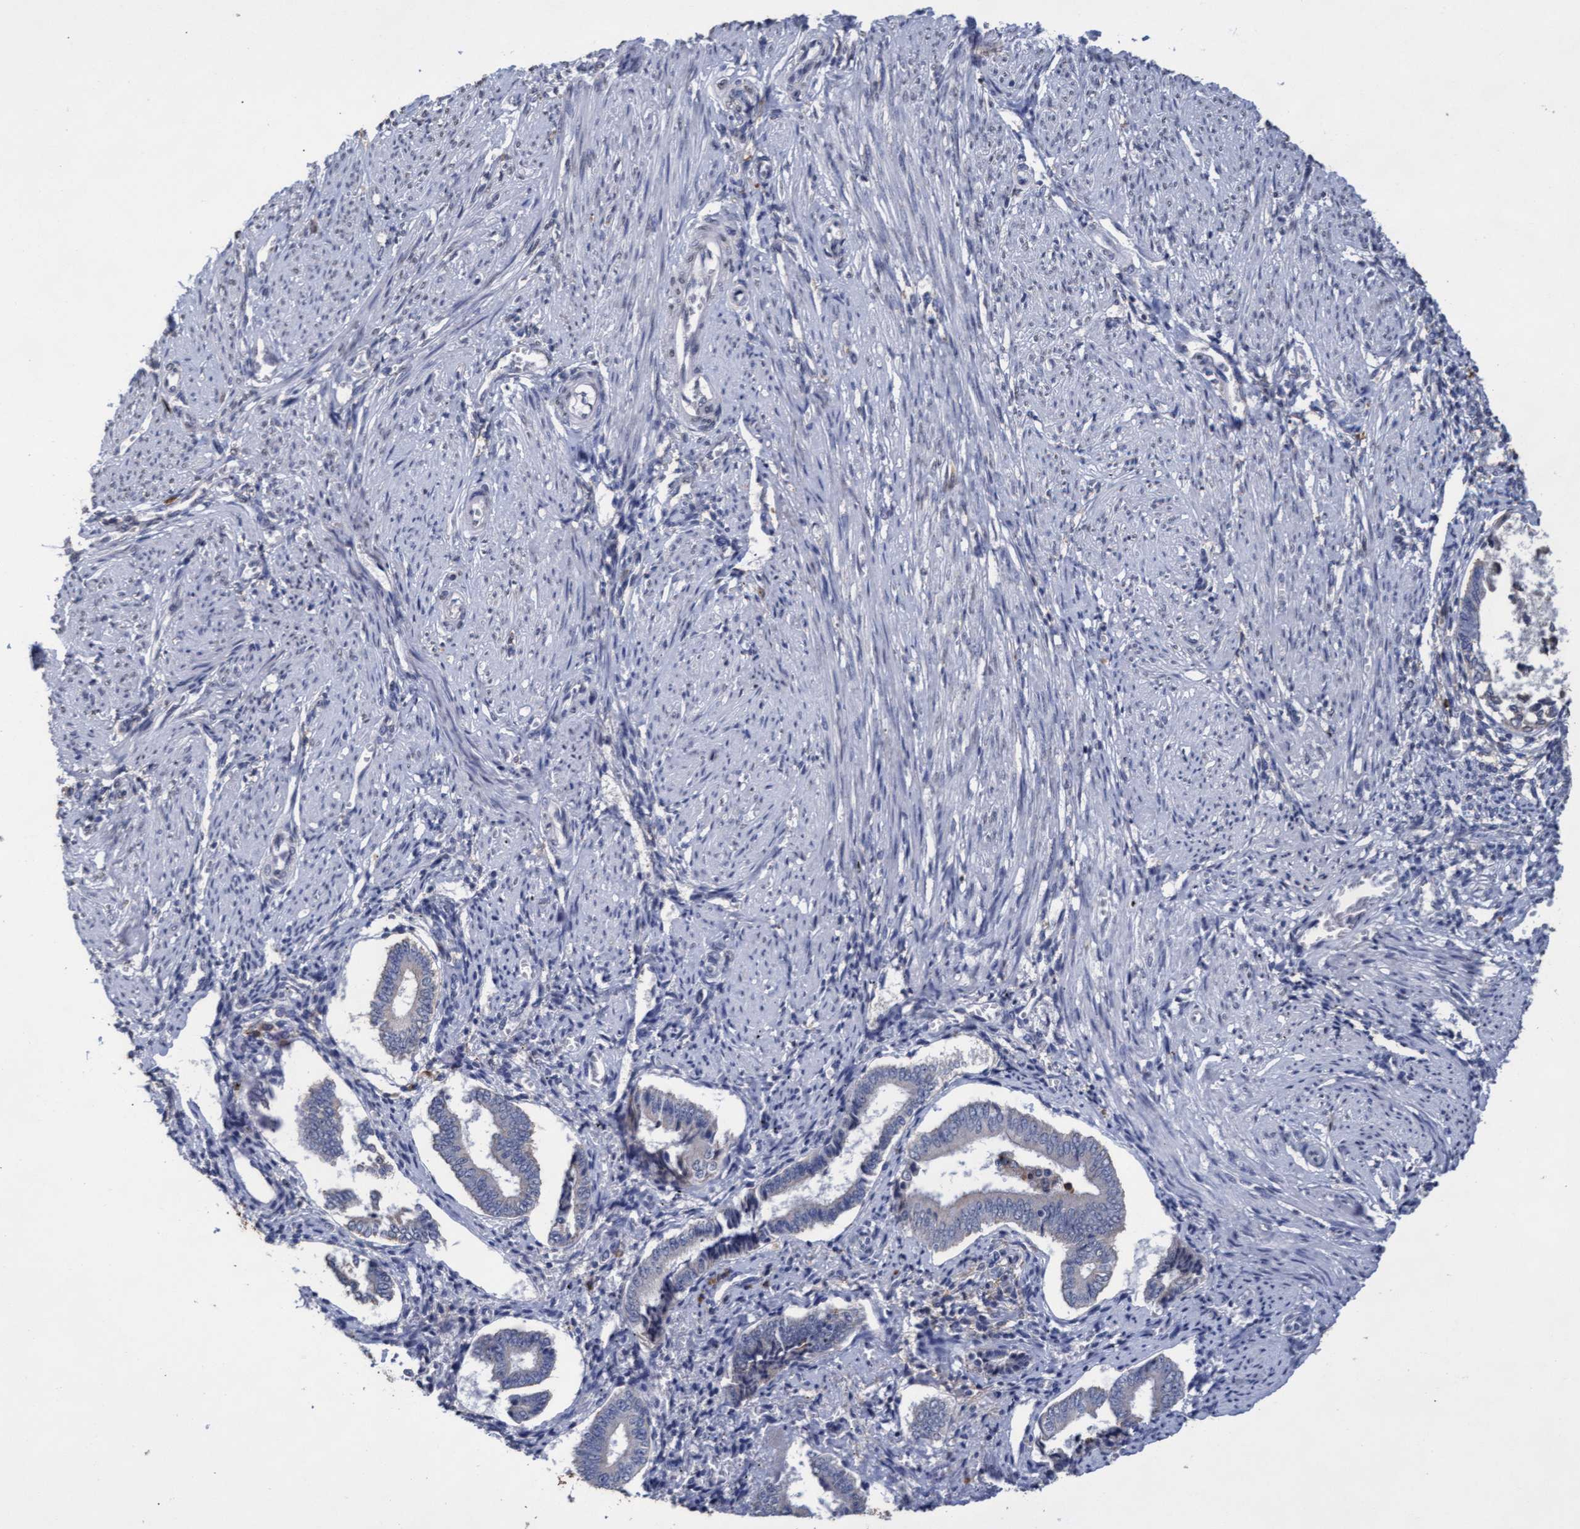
{"staining": {"intensity": "weak", "quantity": "<25%", "location": "cytoplasmic/membranous"}, "tissue": "endometrium", "cell_type": "Cells in endometrial stroma", "image_type": "normal", "snomed": [{"axis": "morphology", "description": "Normal tissue, NOS"}, {"axis": "topography", "description": "Endometrium"}], "caption": "An IHC photomicrograph of unremarkable endometrium is shown. There is no staining in cells in endometrial stroma of endometrium.", "gene": "GPR39", "patient": {"sex": "female", "age": 42}}